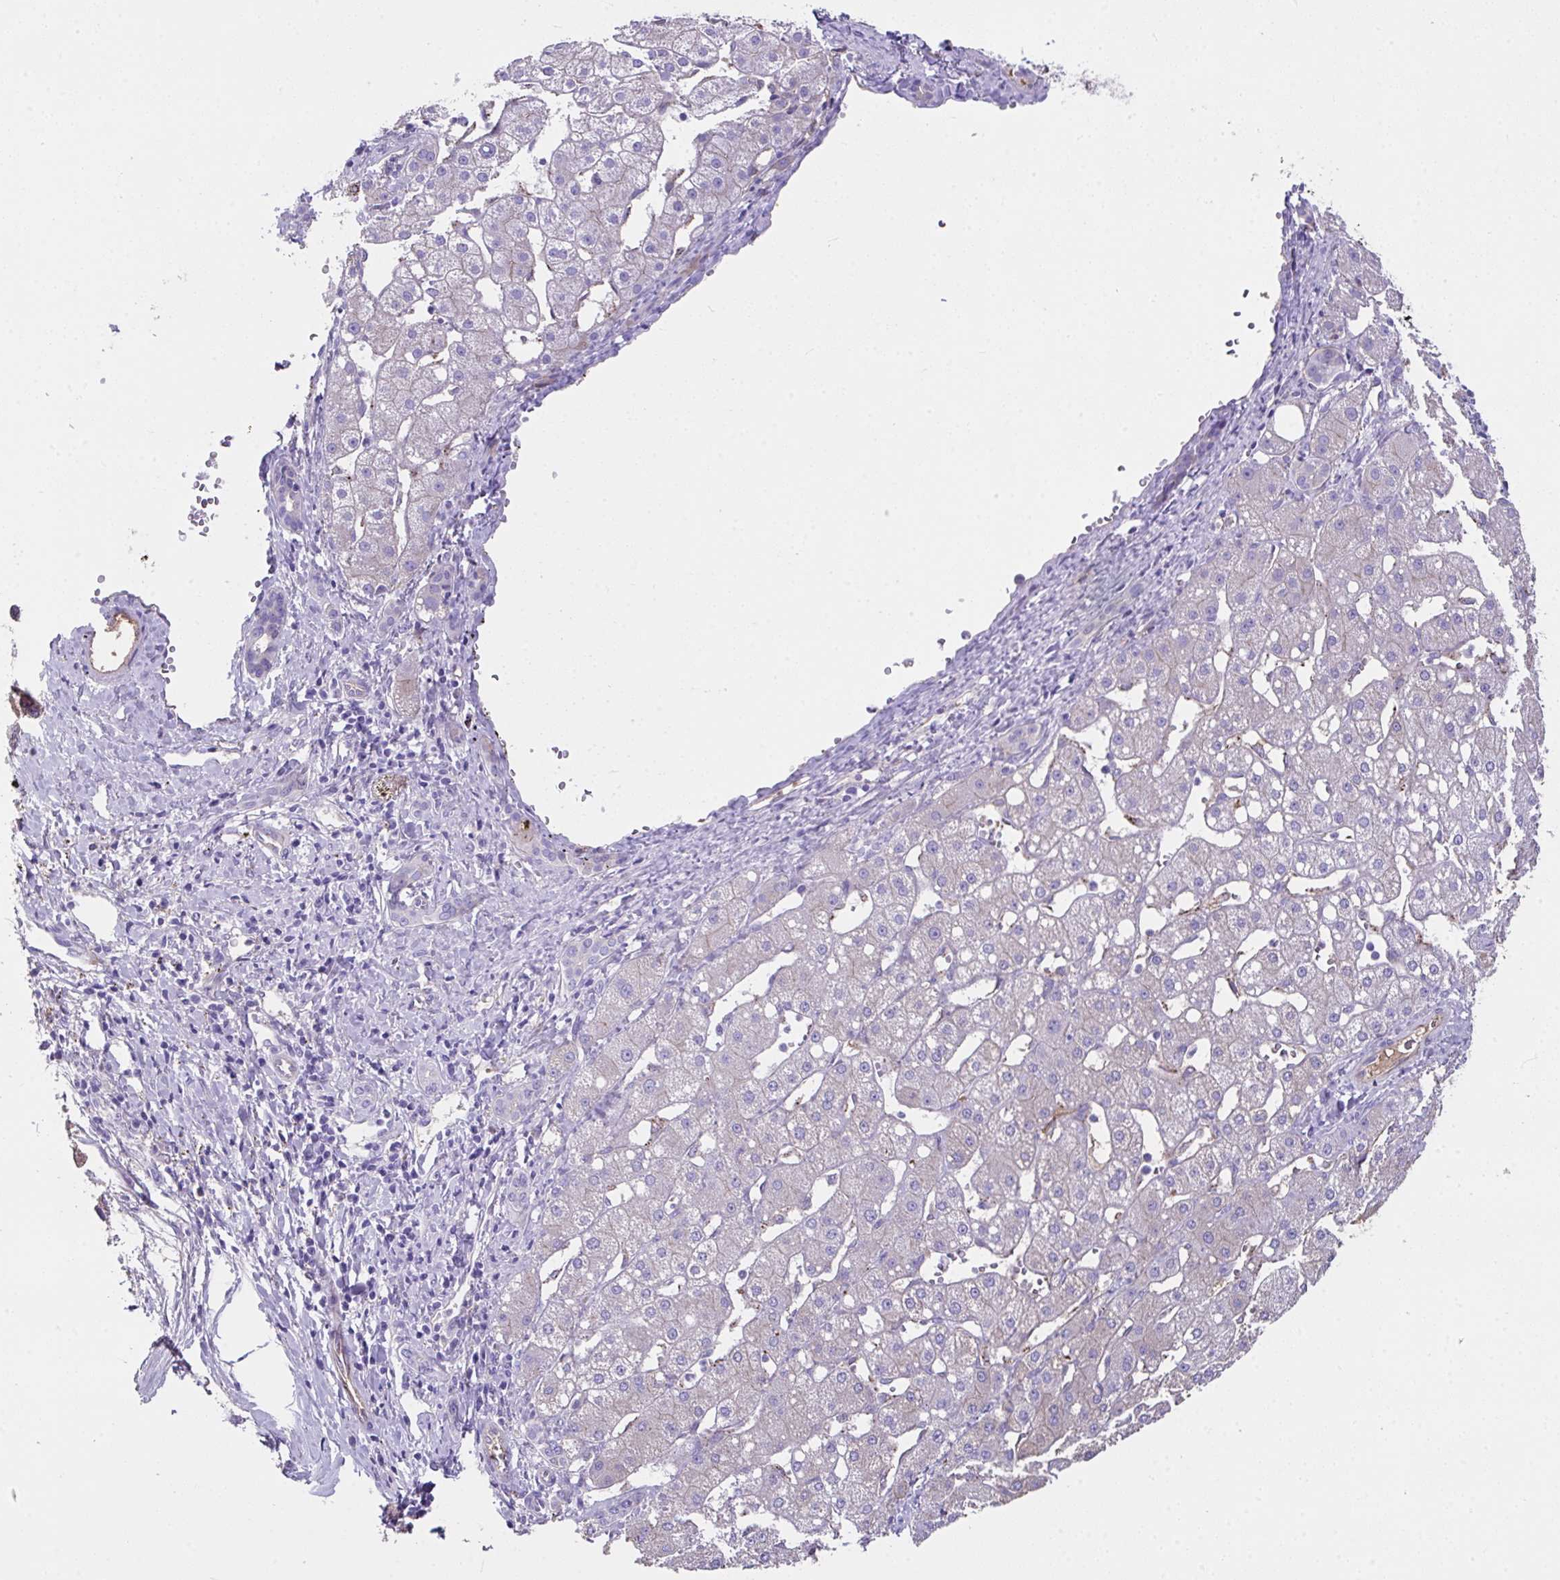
{"staining": {"intensity": "negative", "quantity": "none", "location": "none"}, "tissue": "liver cancer", "cell_type": "Tumor cells", "image_type": "cancer", "snomed": [{"axis": "morphology", "description": "Carcinoma, Hepatocellular, NOS"}, {"axis": "topography", "description": "Liver"}], "caption": "A high-resolution histopathology image shows immunohistochemistry (IHC) staining of liver hepatocellular carcinoma, which reveals no significant staining in tumor cells.", "gene": "ZNF813", "patient": {"sex": "male", "age": 67}}